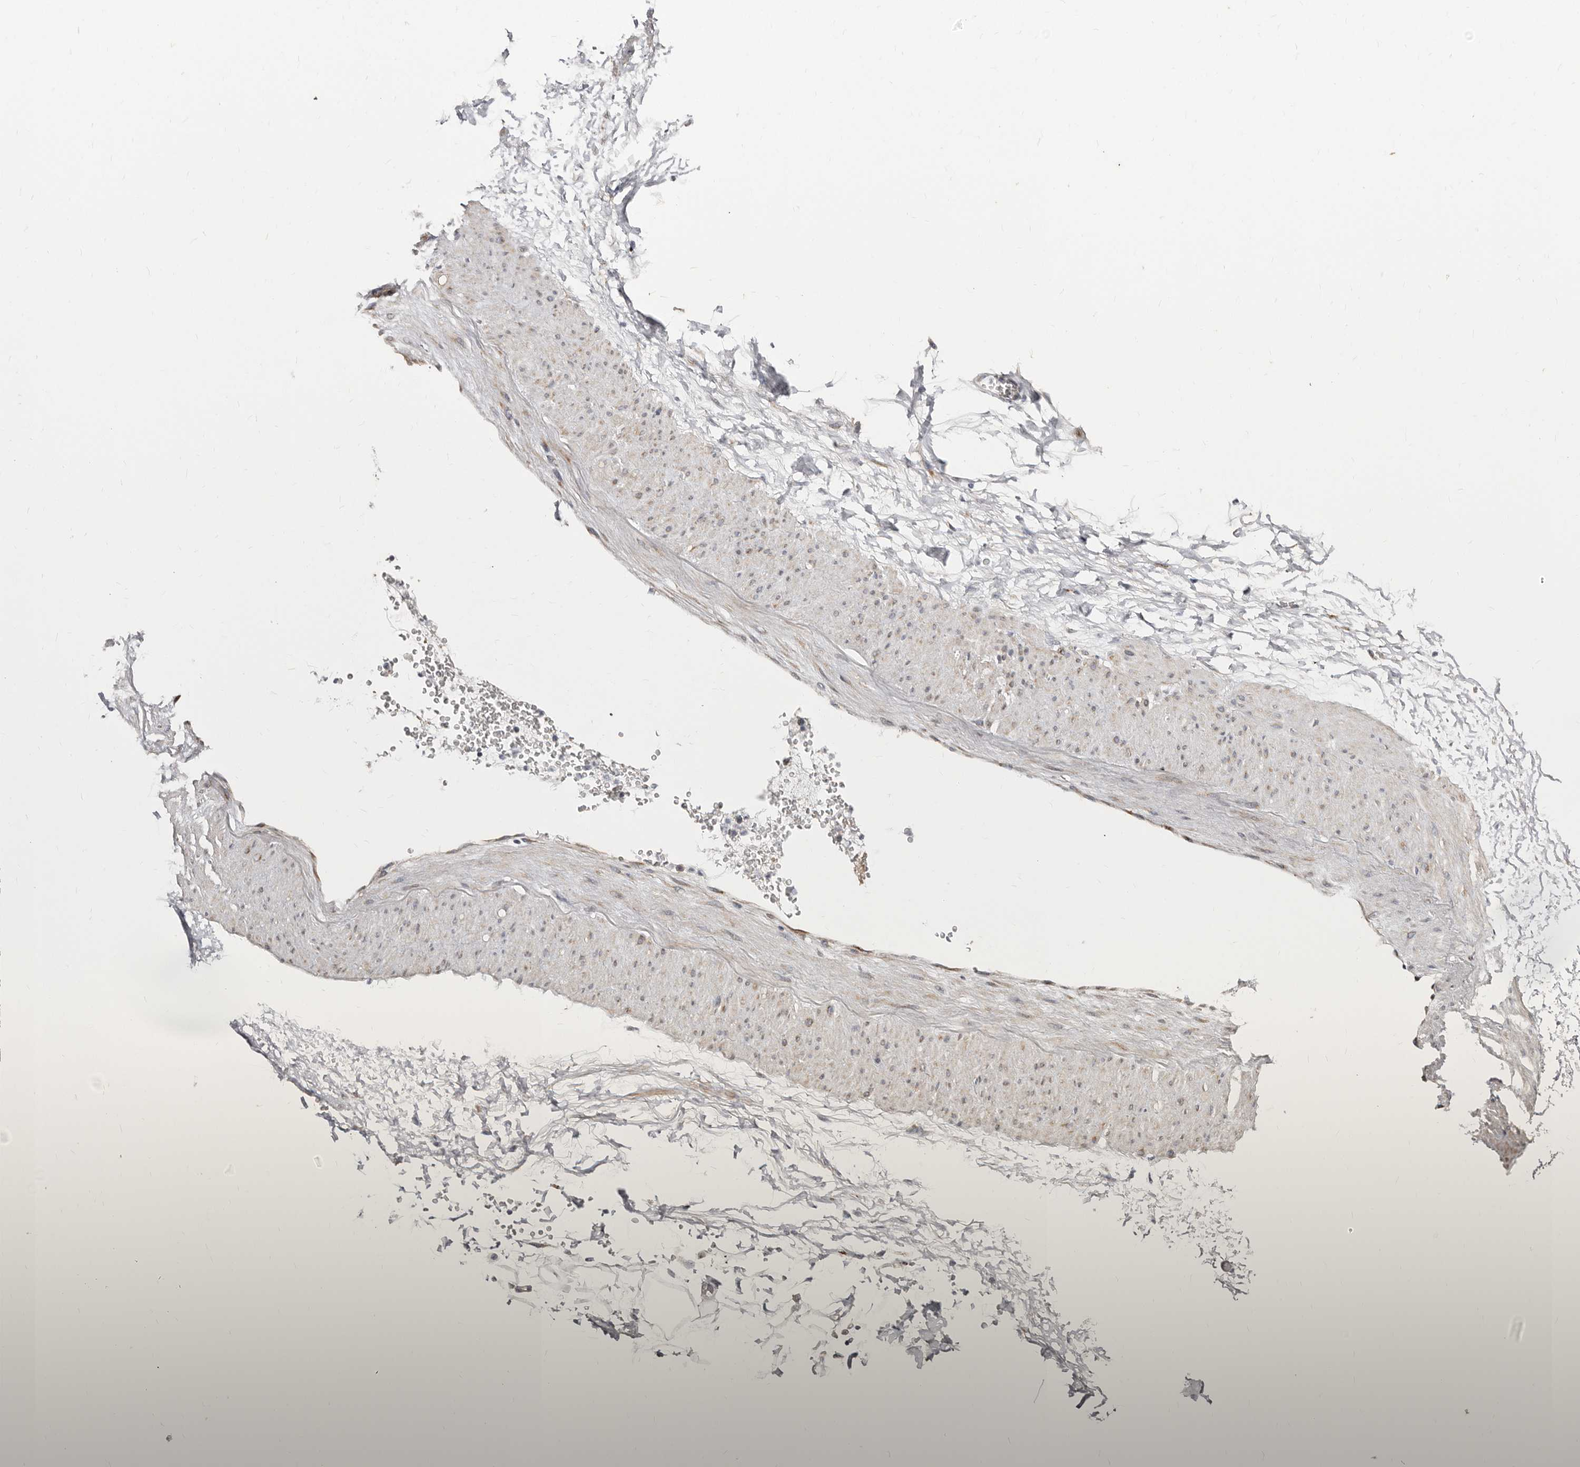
{"staining": {"intensity": "negative", "quantity": "none", "location": "none"}, "tissue": "soft tissue", "cell_type": "Fibroblasts", "image_type": "normal", "snomed": [{"axis": "morphology", "description": "Normal tissue, NOS"}, {"axis": "morphology", "description": "Adenocarcinoma, NOS"}, {"axis": "topography", "description": "Pancreas"}, {"axis": "topography", "description": "Peripheral nerve tissue"}], "caption": "Protein analysis of normal soft tissue shows no significant staining in fibroblasts.", "gene": "KLHL4", "patient": {"sex": "male", "age": 59}}